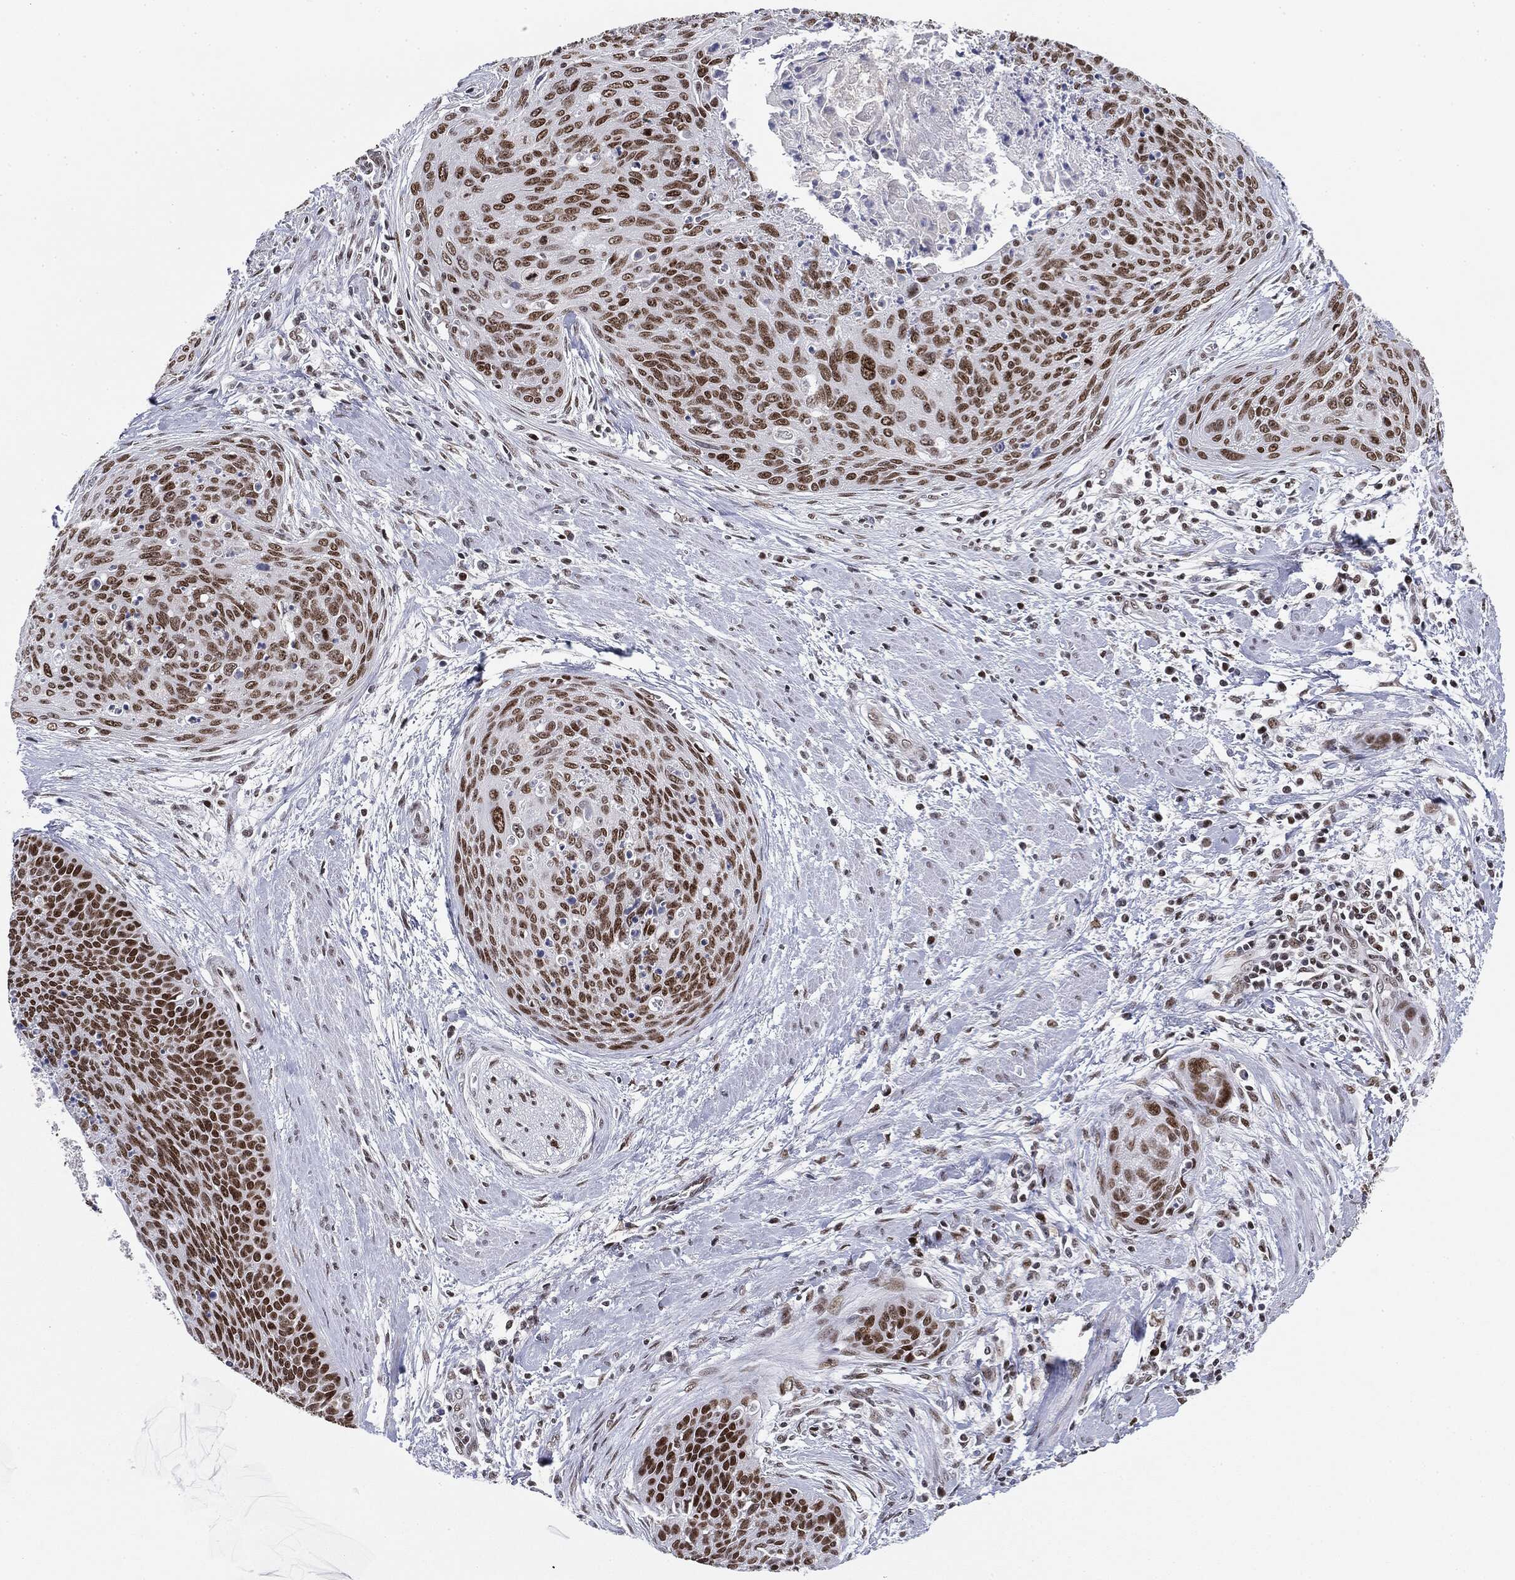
{"staining": {"intensity": "strong", "quantity": ">75%", "location": "nuclear"}, "tissue": "cervical cancer", "cell_type": "Tumor cells", "image_type": "cancer", "snomed": [{"axis": "morphology", "description": "Squamous cell carcinoma, NOS"}, {"axis": "topography", "description": "Cervix"}], "caption": "Immunohistochemical staining of human cervical cancer (squamous cell carcinoma) exhibits high levels of strong nuclear staining in approximately >75% of tumor cells.", "gene": "MDC1", "patient": {"sex": "female", "age": 55}}